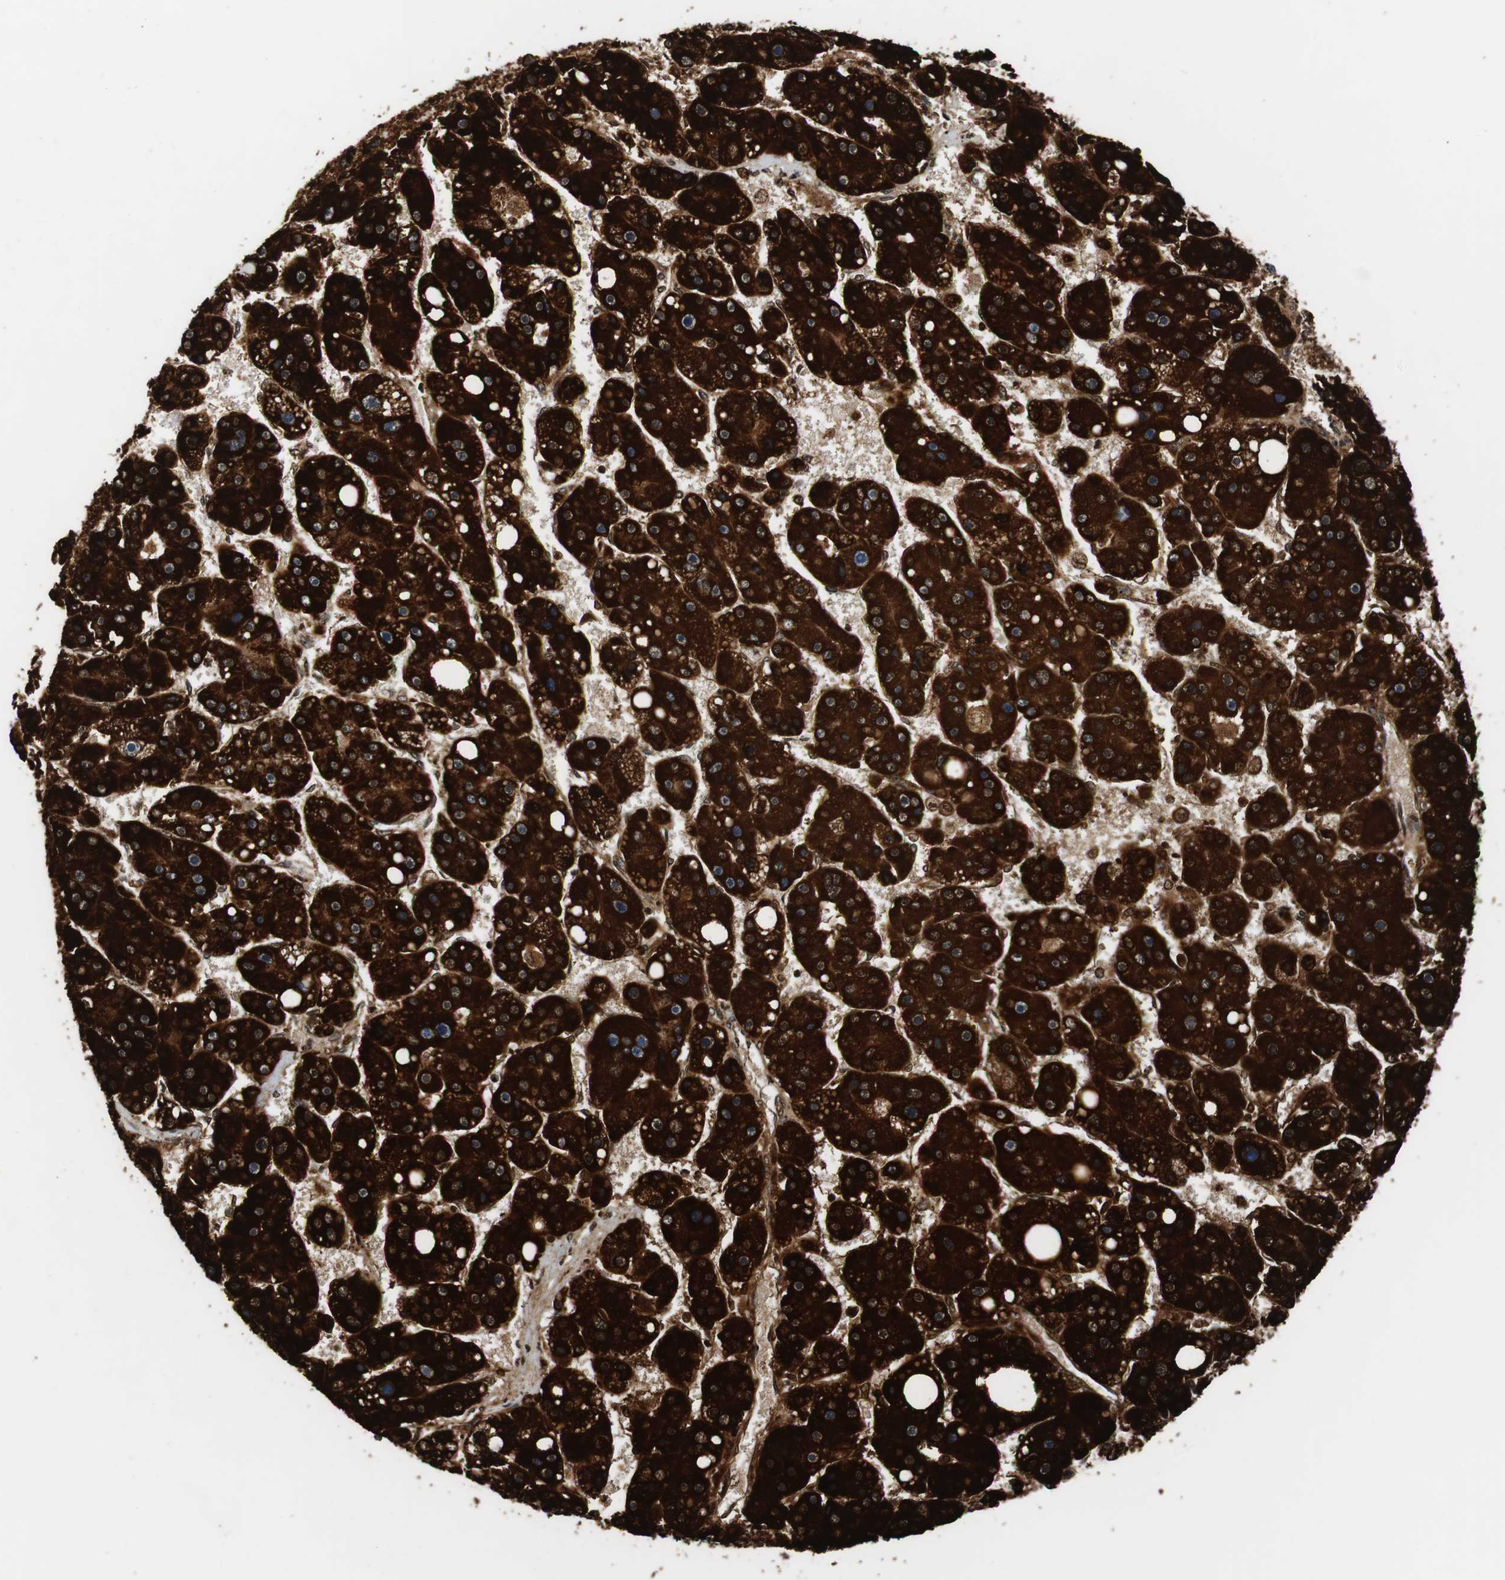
{"staining": {"intensity": "strong", "quantity": ">75%", "location": "cytoplasmic/membranous"}, "tissue": "liver cancer", "cell_type": "Tumor cells", "image_type": "cancer", "snomed": [{"axis": "morphology", "description": "Carcinoma, Hepatocellular, NOS"}, {"axis": "topography", "description": "Liver"}], "caption": "Tumor cells show high levels of strong cytoplasmic/membranous staining in approximately >75% of cells in human liver hepatocellular carcinoma.", "gene": "HSPA9", "patient": {"sex": "female", "age": 61}}